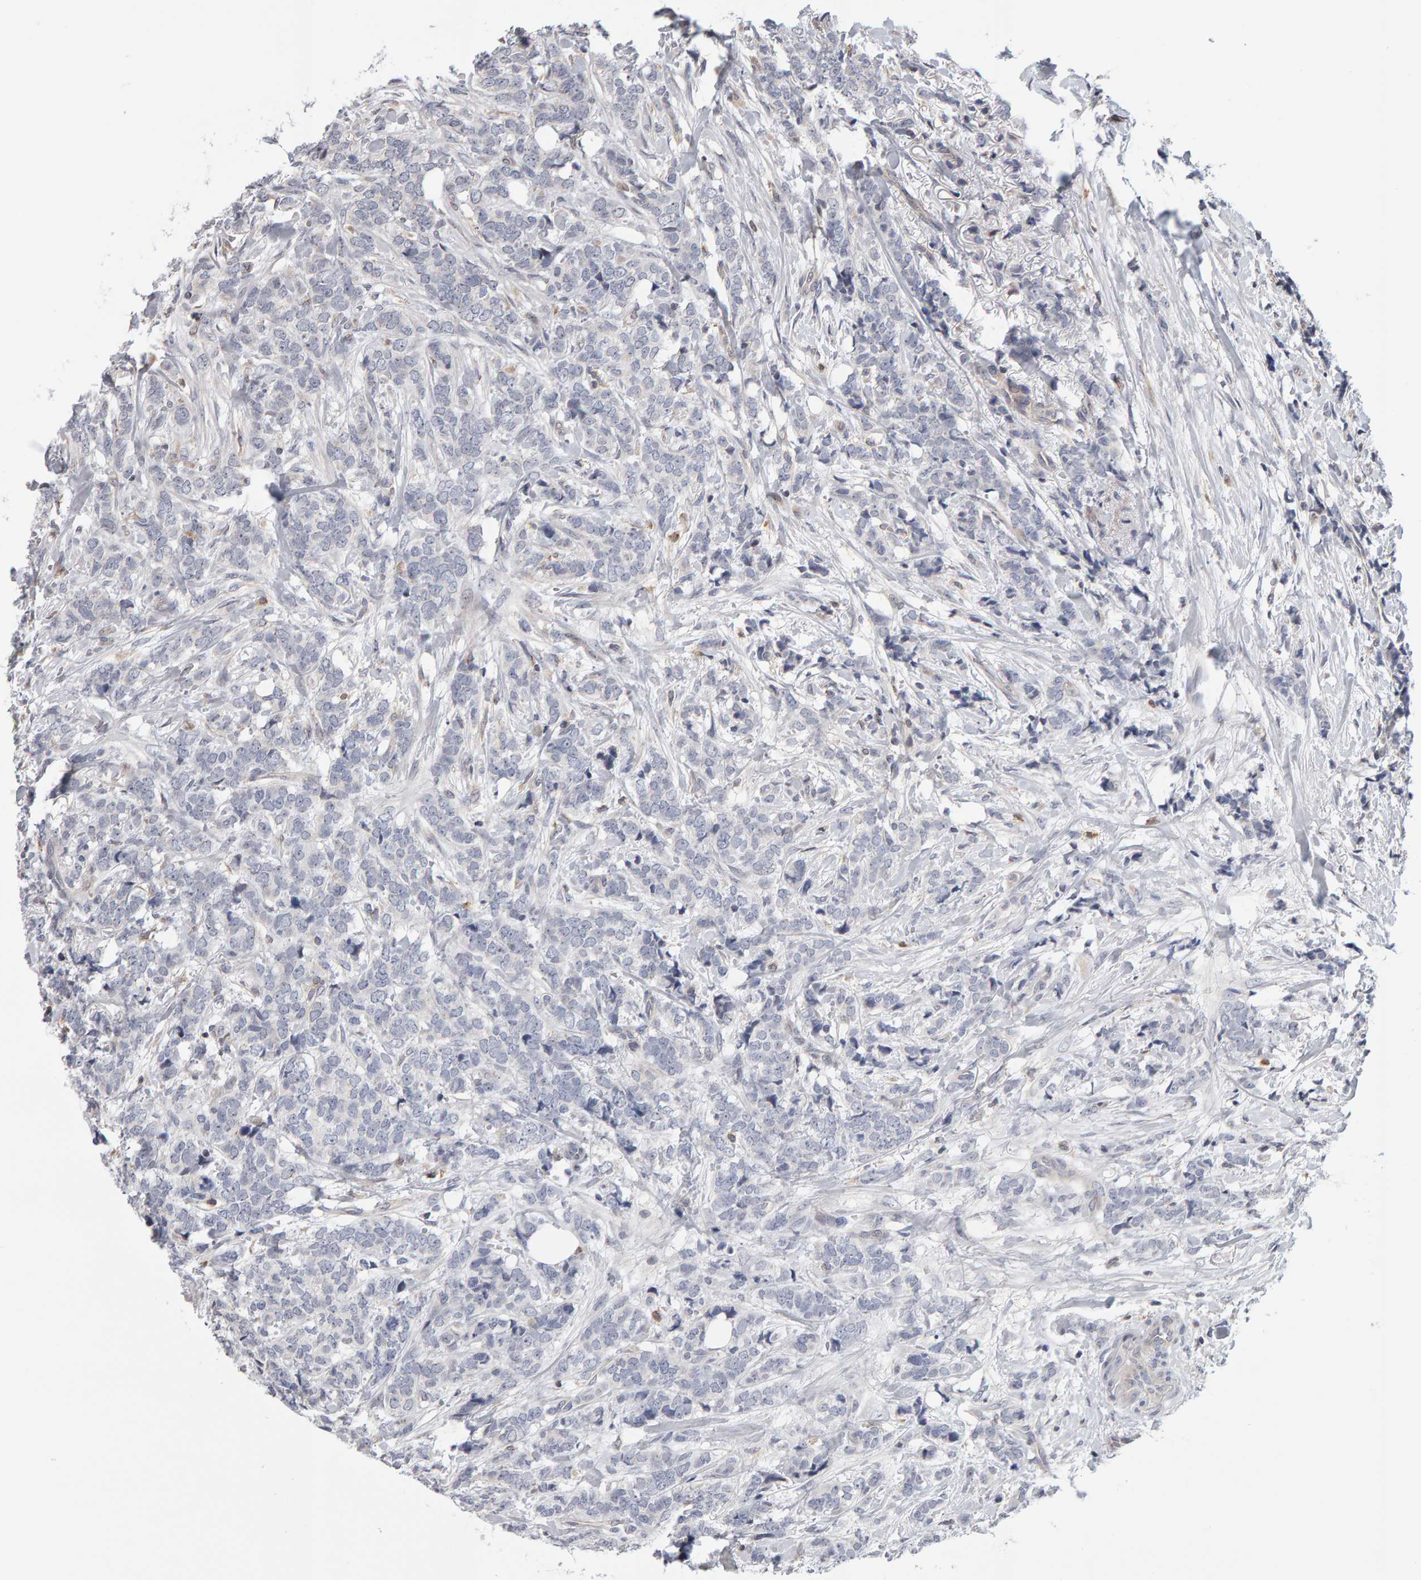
{"staining": {"intensity": "negative", "quantity": "none", "location": "none"}, "tissue": "breast cancer", "cell_type": "Tumor cells", "image_type": "cancer", "snomed": [{"axis": "morphology", "description": "Lobular carcinoma"}, {"axis": "topography", "description": "Skin"}, {"axis": "topography", "description": "Breast"}], "caption": "Tumor cells show no significant protein positivity in breast lobular carcinoma.", "gene": "MSRA", "patient": {"sex": "female", "age": 46}}